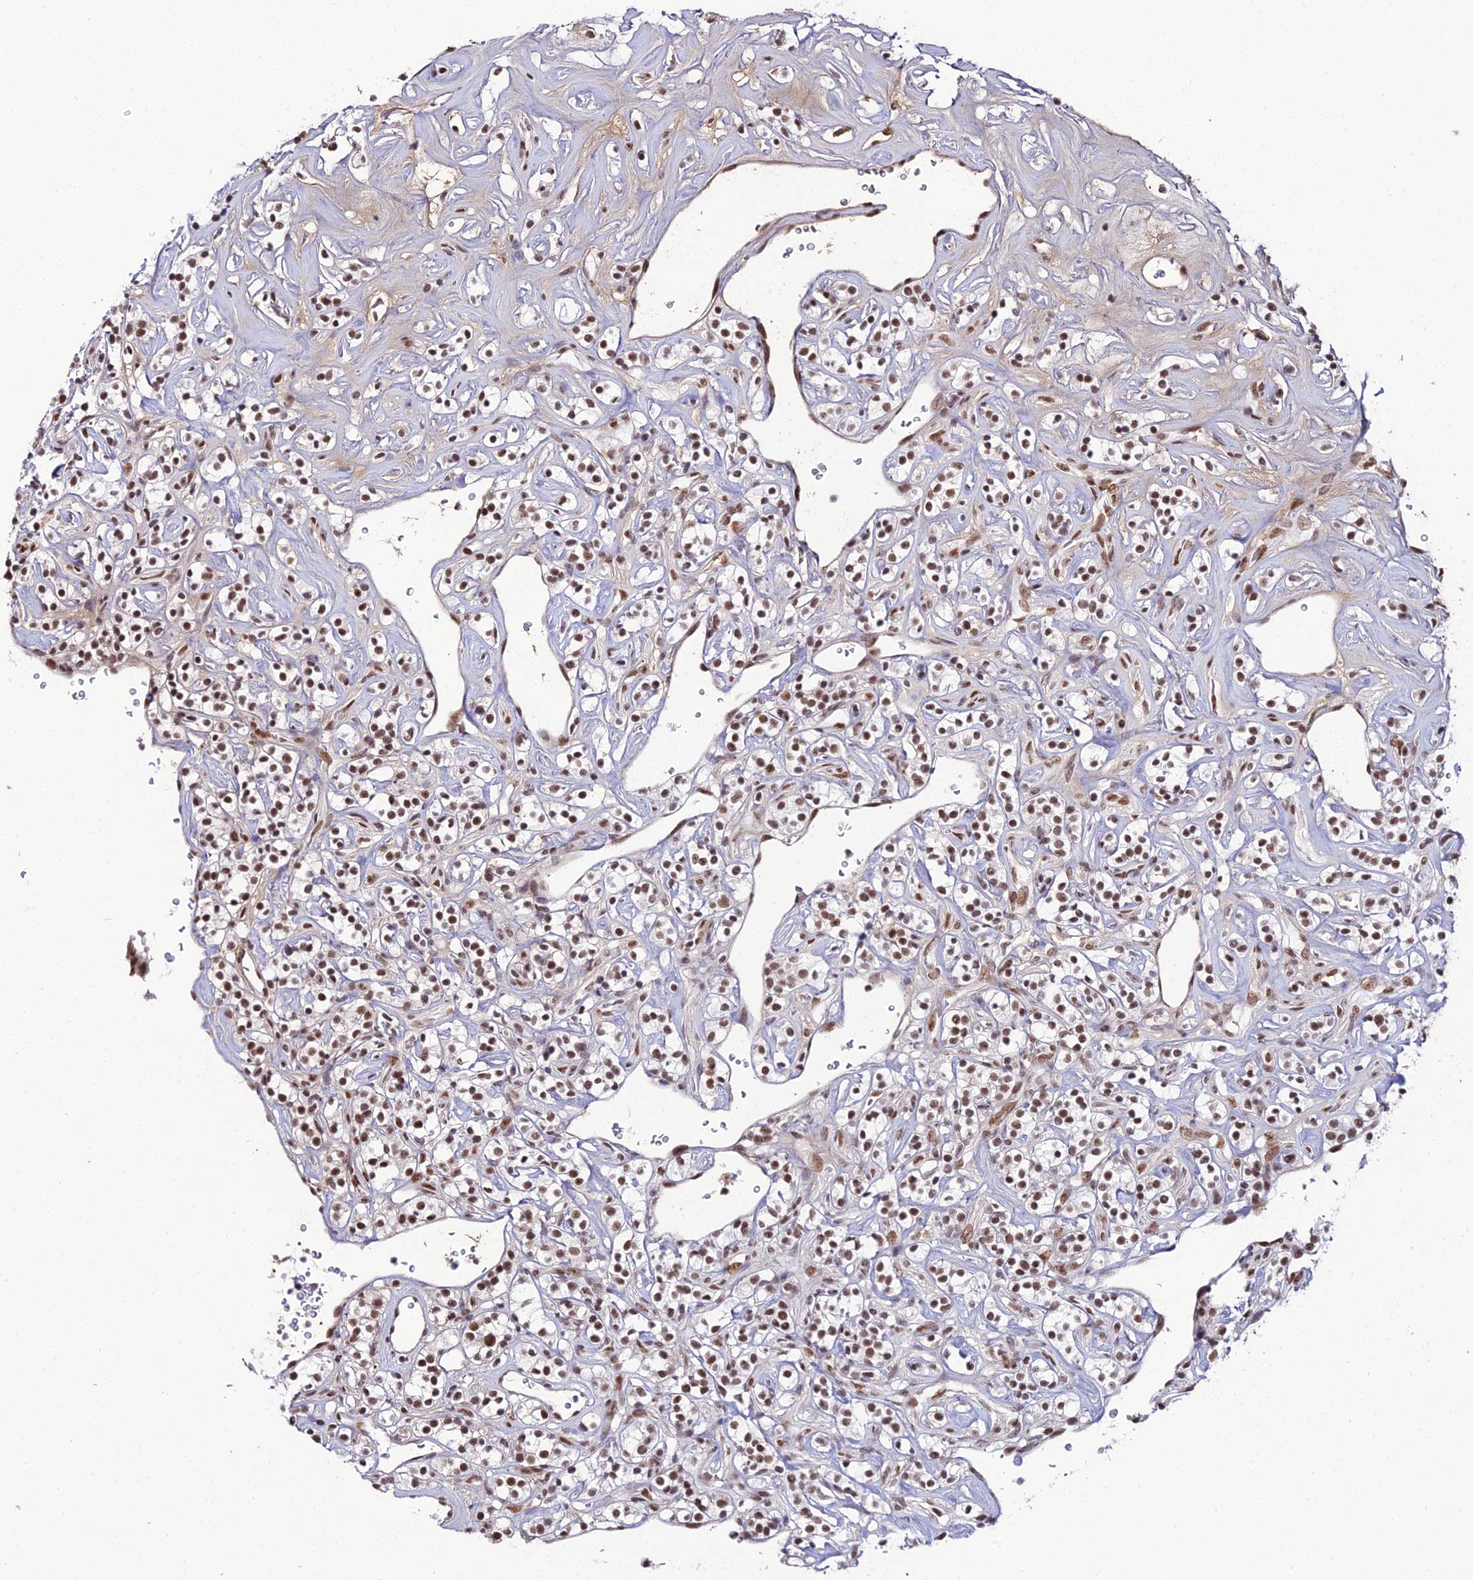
{"staining": {"intensity": "moderate", "quantity": ">75%", "location": "nuclear"}, "tissue": "renal cancer", "cell_type": "Tumor cells", "image_type": "cancer", "snomed": [{"axis": "morphology", "description": "Adenocarcinoma, NOS"}, {"axis": "topography", "description": "Kidney"}], "caption": "This is an image of immunohistochemistry (IHC) staining of renal cancer (adenocarcinoma), which shows moderate expression in the nuclear of tumor cells.", "gene": "RBM12", "patient": {"sex": "male", "age": 77}}